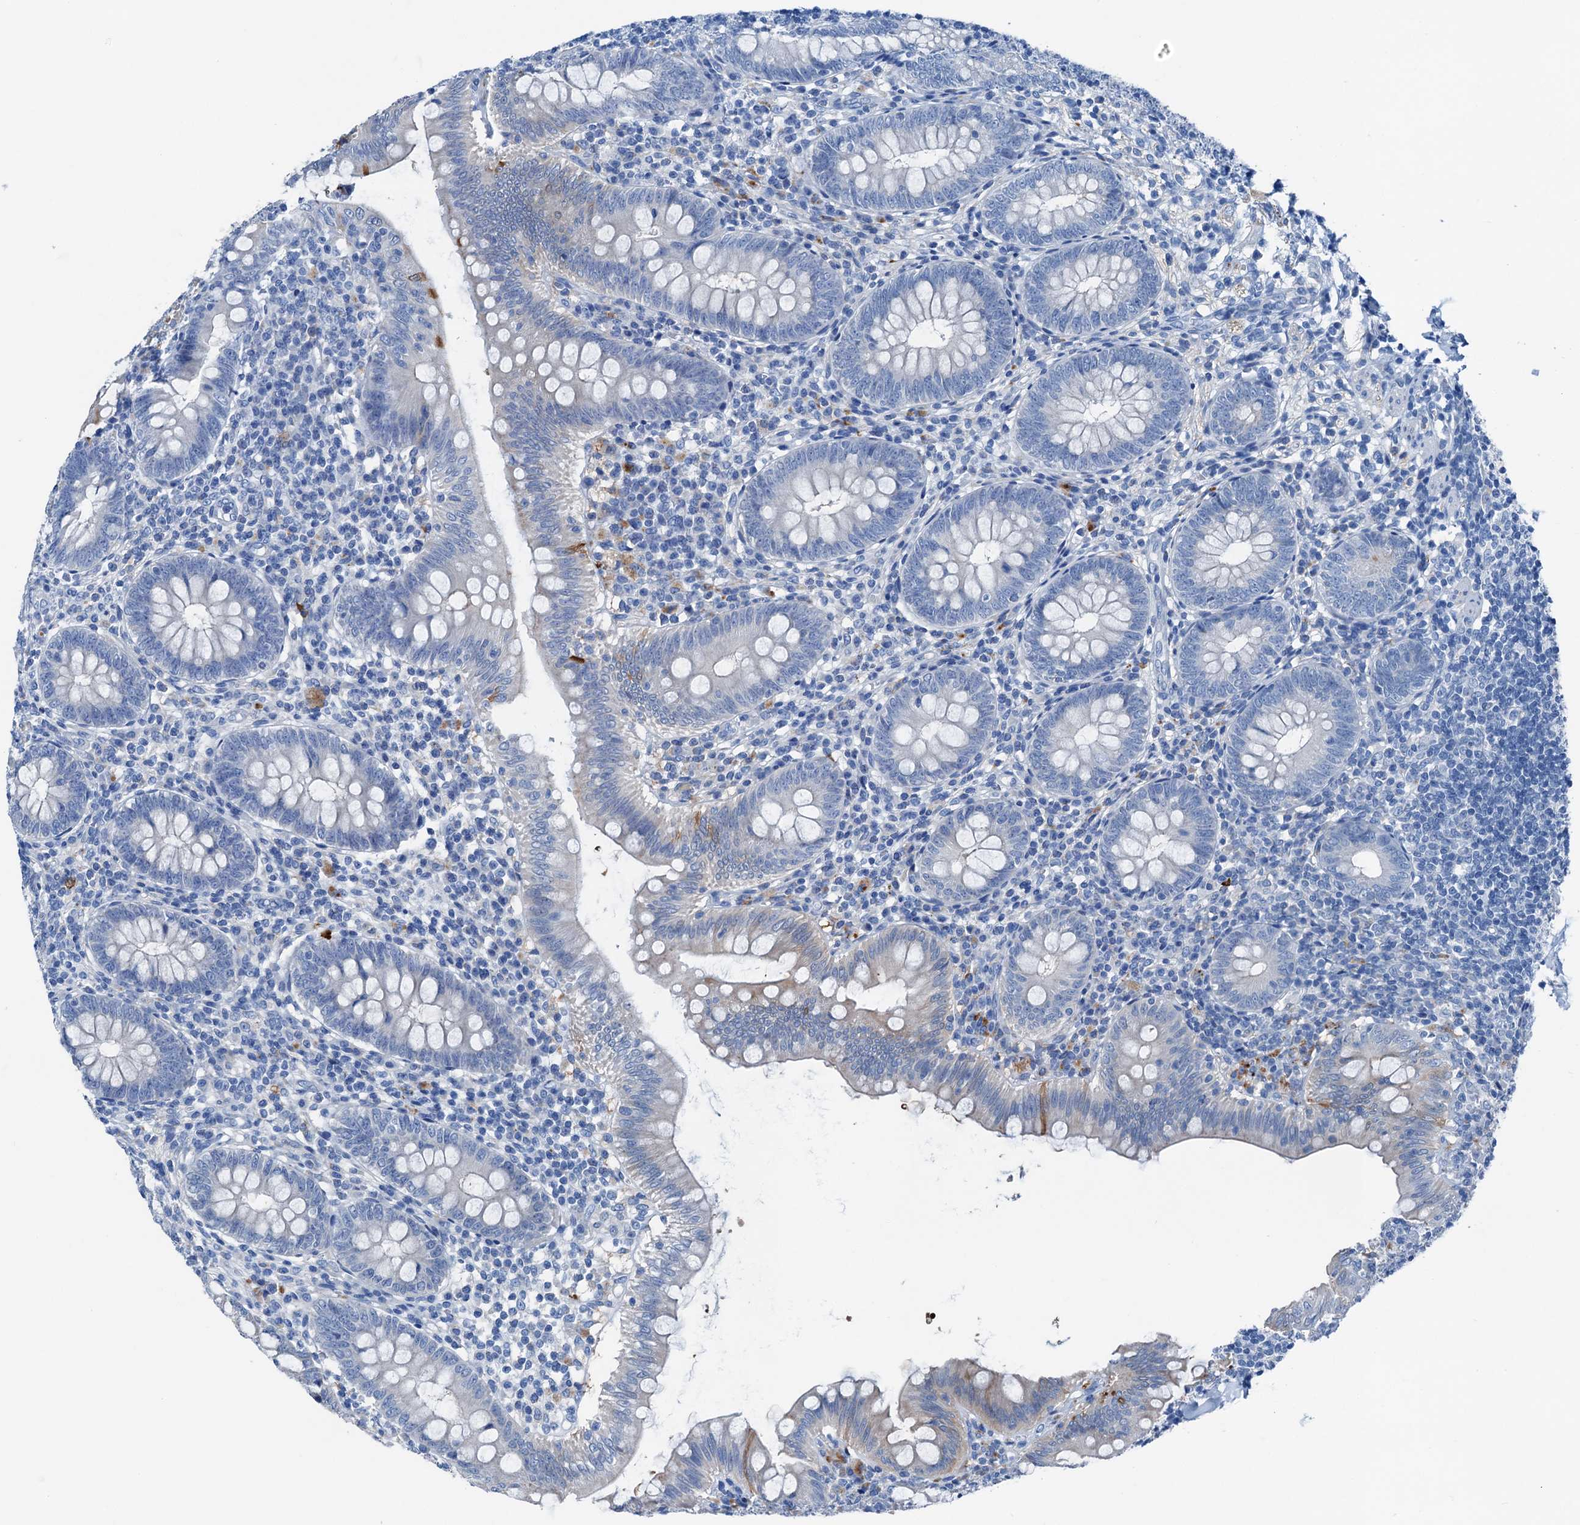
{"staining": {"intensity": "strong", "quantity": "<25%", "location": "cytoplasmic/membranous"}, "tissue": "appendix", "cell_type": "Glandular cells", "image_type": "normal", "snomed": [{"axis": "morphology", "description": "Normal tissue, NOS"}, {"axis": "topography", "description": "Appendix"}], "caption": "Protein analysis of unremarkable appendix exhibits strong cytoplasmic/membranous staining in about <25% of glandular cells. (DAB (3,3'-diaminobenzidine) IHC with brightfield microscopy, high magnification).", "gene": "C1QTNF4", "patient": {"sex": "male", "age": 14}}